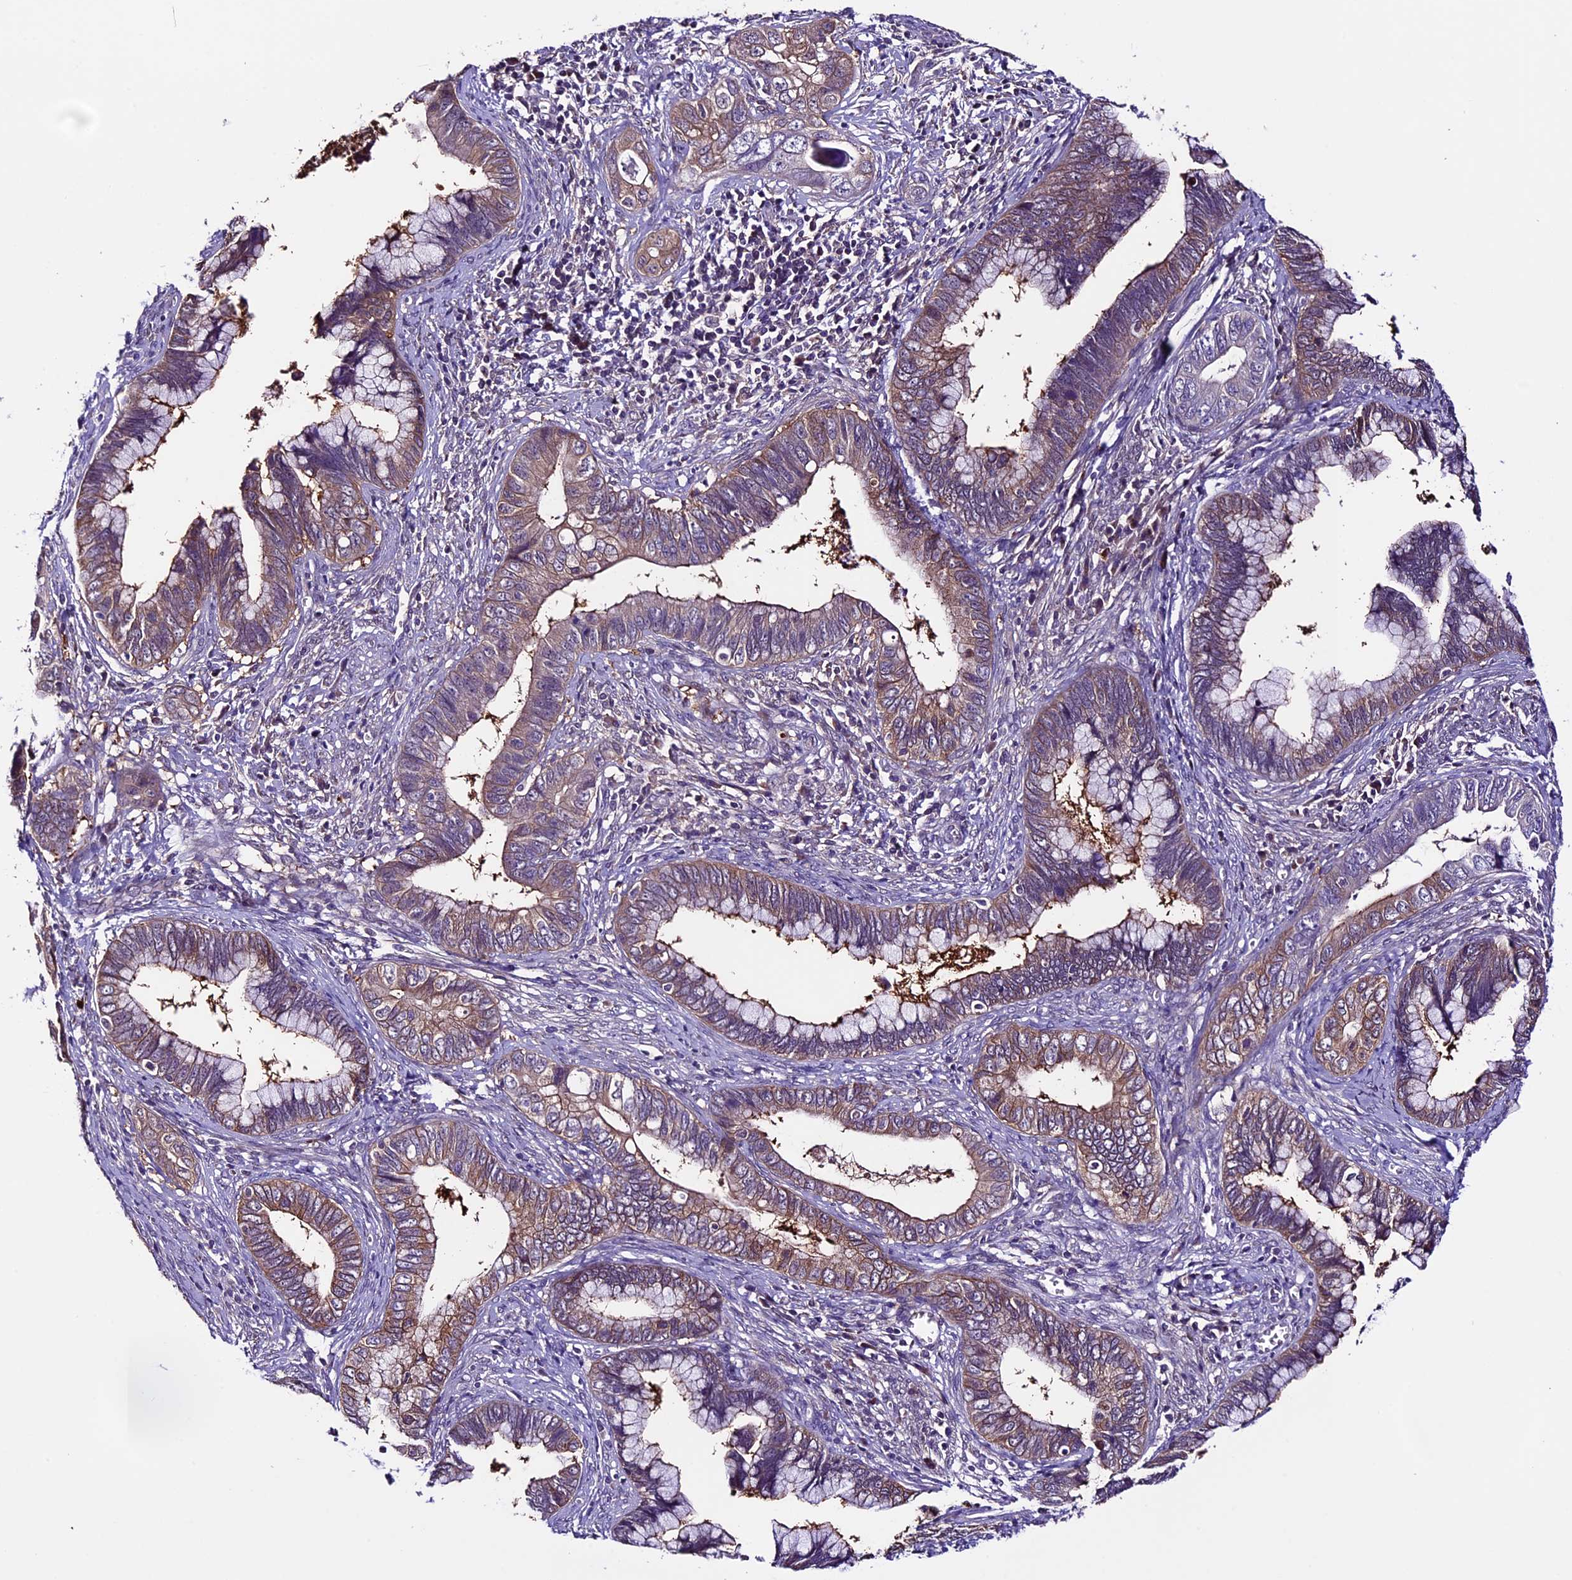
{"staining": {"intensity": "moderate", "quantity": ">75%", "location": "cytoplasmic/membranous"}, "tissue": "cervical cancer", "cell_type": "Tumor cells", "image_type": "cancer", "snomed": [{"axis": "morphology", "description": "Adenocarcinoma, NOS"}, {"axis": "topography", "description": "Cervix"}], "caption": "Cervical adenocarcinoma stained with IHC exhibits moderate cytoplasmic/membranous positivity in approximately >75% of tumor cells.", "gene": "XKR7", "patient": {"sex": "female", "age": 44}}